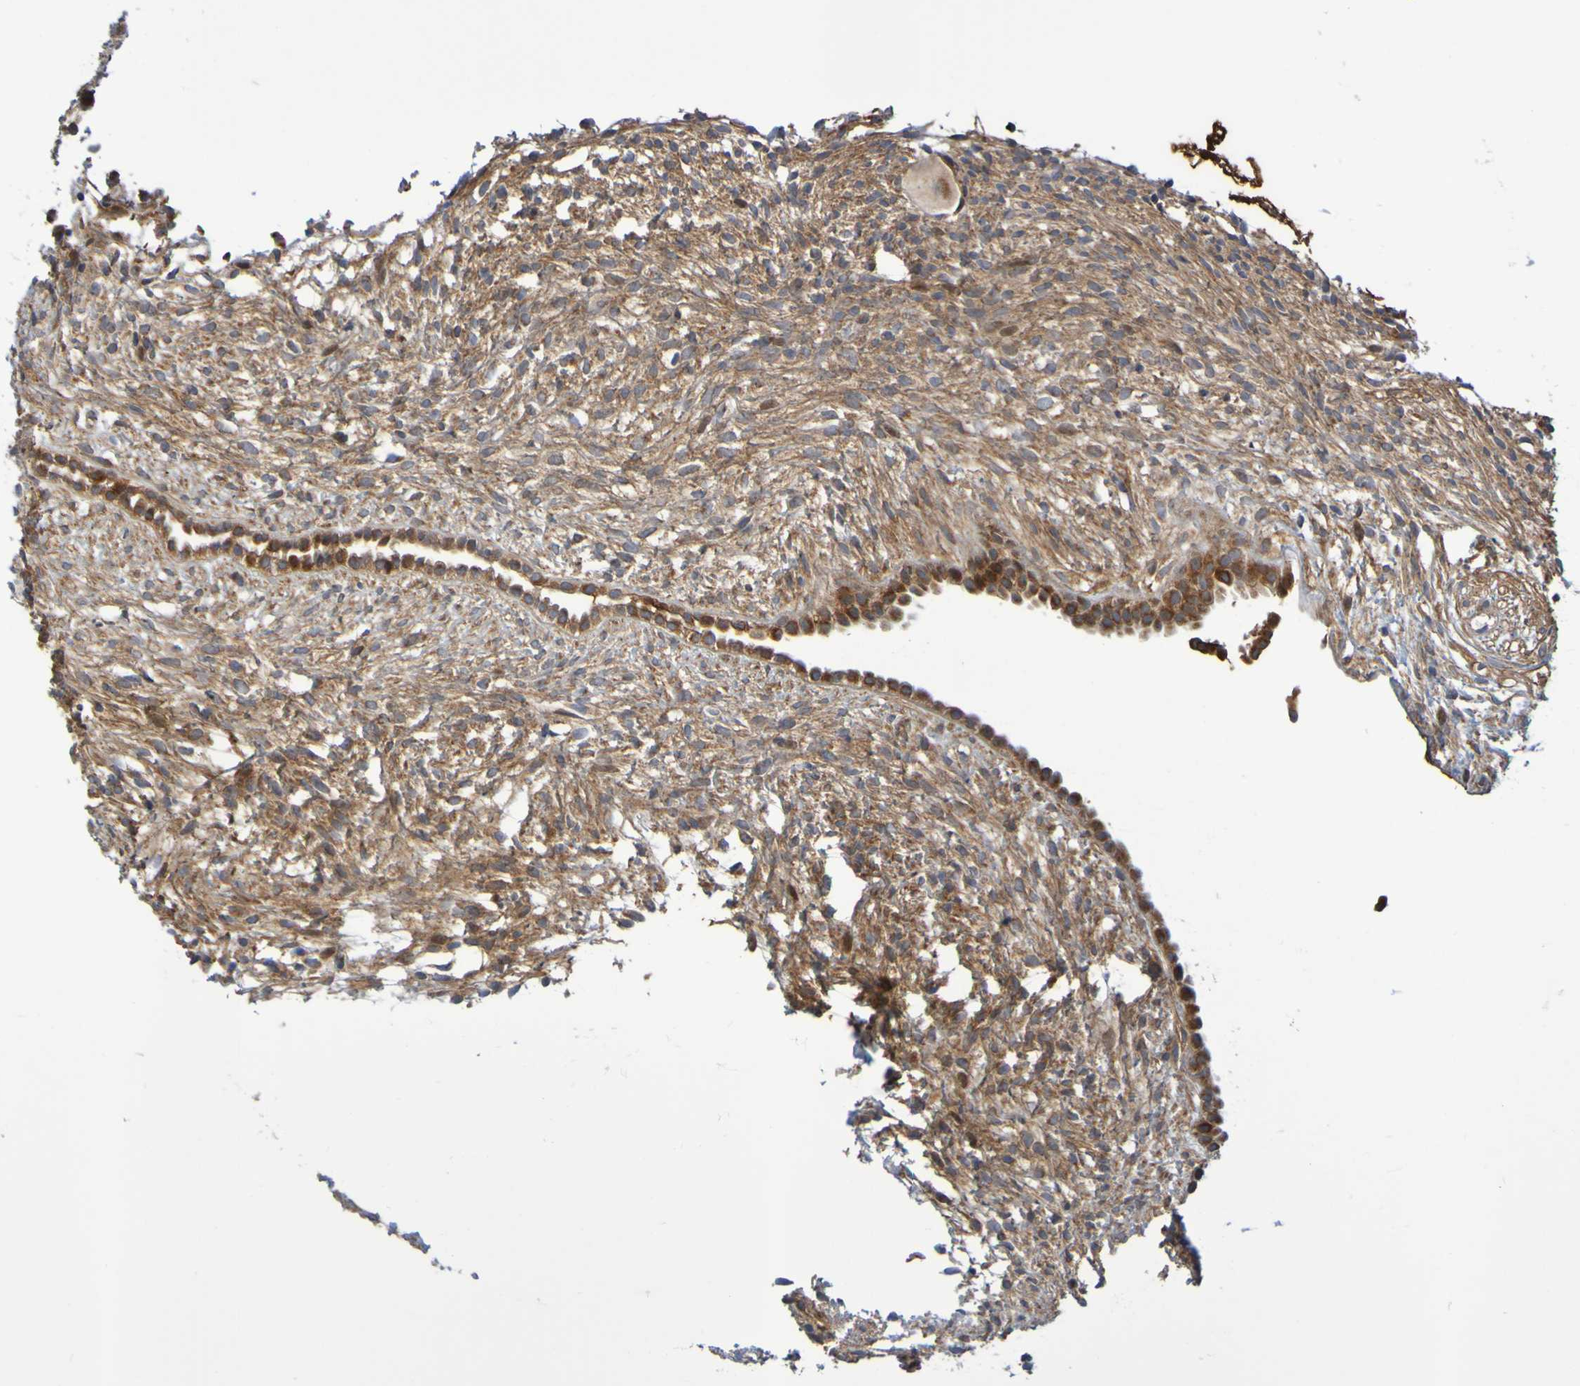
{"staining": {"intensity": "moderate", "quantity": ">75%", "location": "cytoplasmic/membranous"}, "tissue": "ovary", "cell_type": "Ovarian stroma cells", "image_type": "normal", "snomed": [{"axis": "morphology", "description": "Normal tissue, NOS"}, {"axis": "morphology", "description": "Cyst, NOS"}, {"axis": "topography", "description": "Ovary"}], "caption": "This is an image of immunohistochemistry staining of unremarkable ovary, which shows moderate positivity in the cytoplasmic/membranous of ovarian stroma cells.", "gene": "CCDC51", "patient": {"sex": "female", "age": 18}}